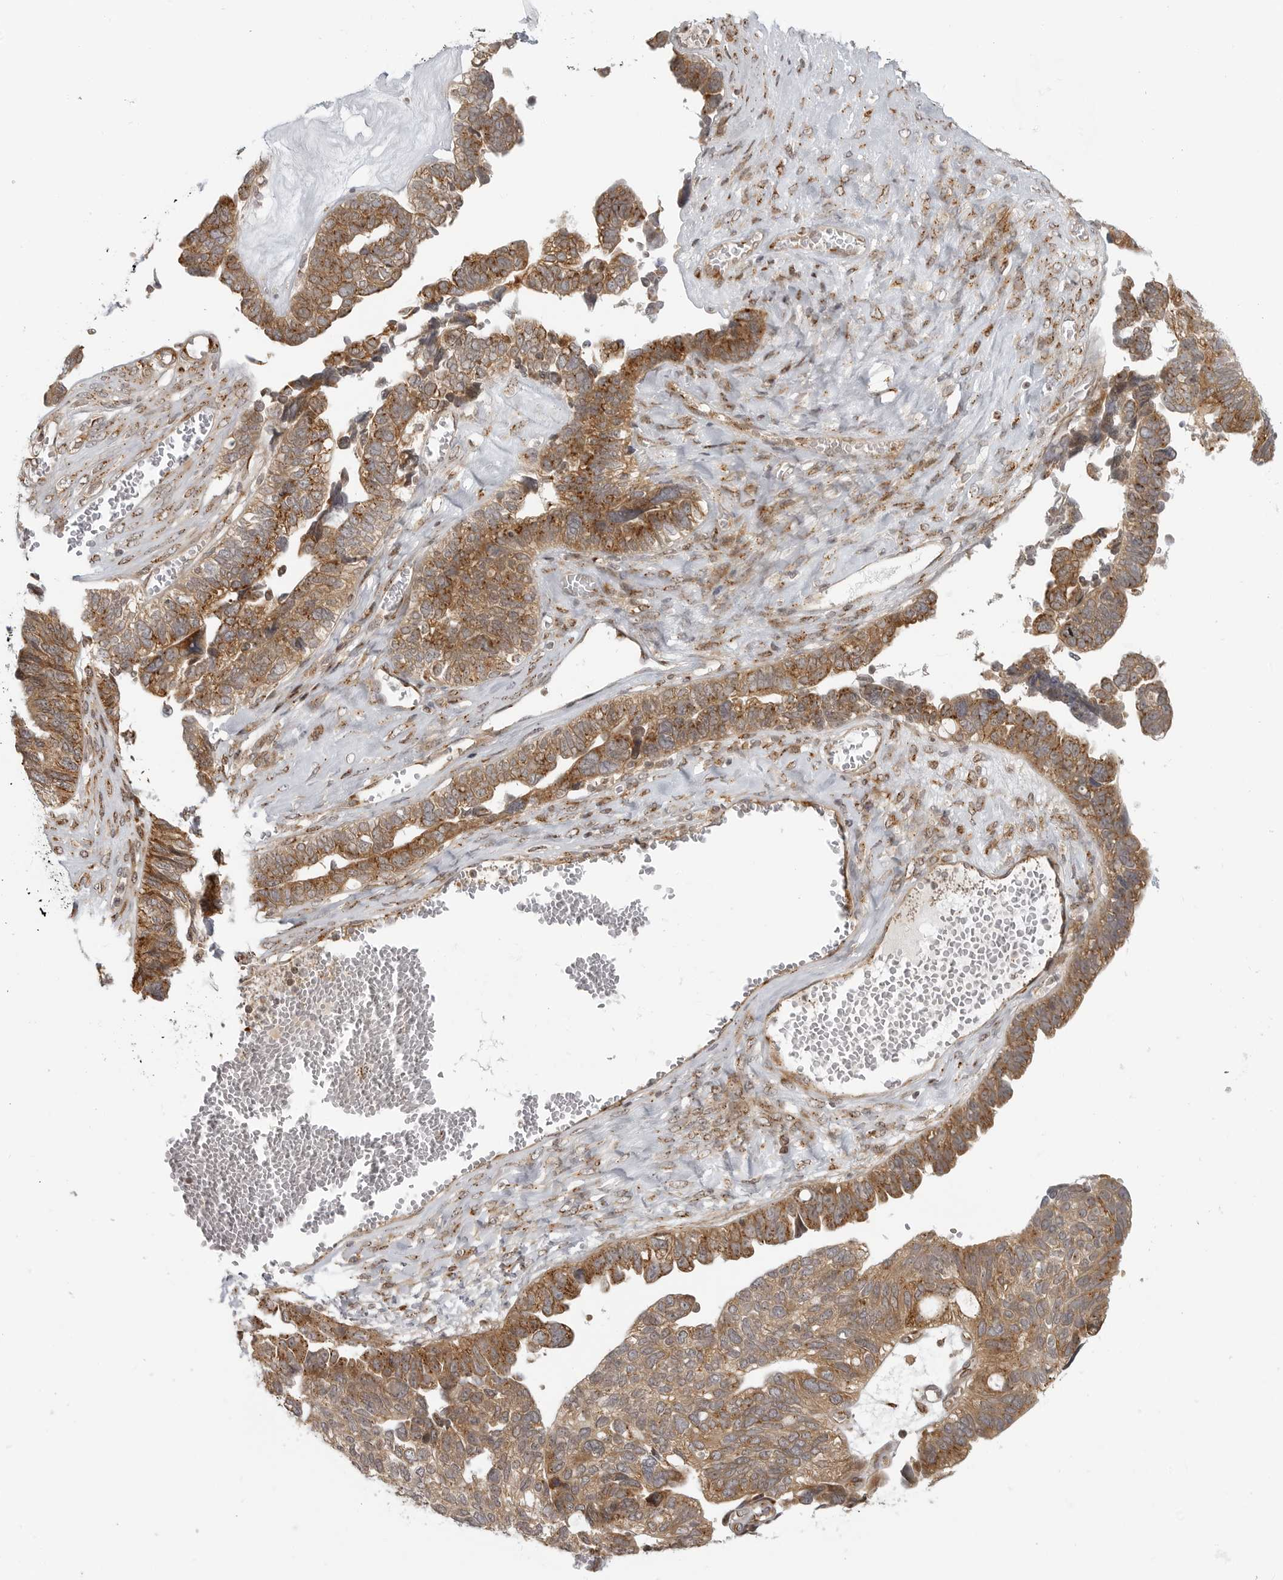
{"staining": {"intensity": "moderate", "quantity": ">75%", "location": "cytoplasmic/membranous"}, "tissue": "ovarian cancer", "cell_type": "Tumor cells", "image_type": "cancer", "snomed": [{"axis": "morphology", "description": "Cystadenocarcinoma, serous, NOS"}, {"axis": "topography", "description": "Ovary"}], "caption": "A histopathology image of human ovarian cancer stained for a protein shows moderate cytoplasmic/membranous brown staining in tumor cells.", "gene": "COPA", "patient": {"sex": "female", "age": 79}}